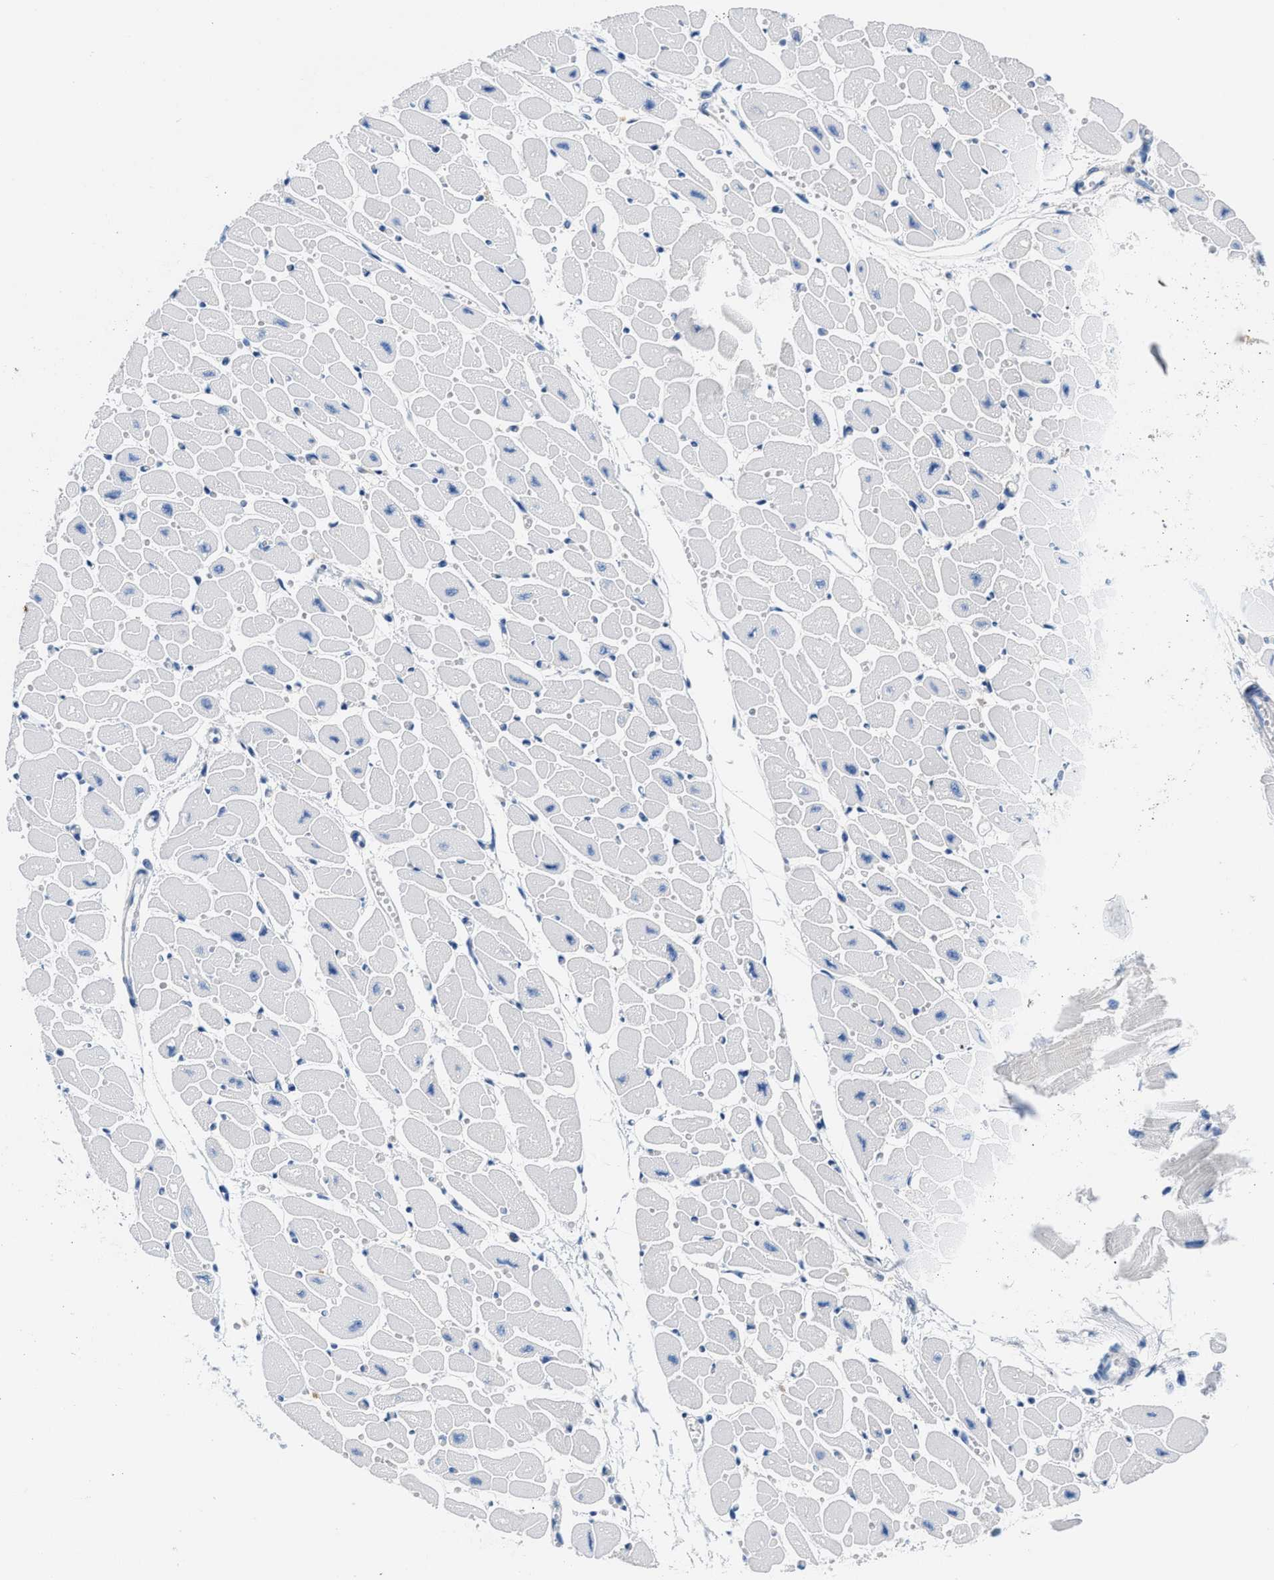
{"staining": {"intensity": "negative", "quantity": "none", "location": "none"}, "tissue": "heart muscle", "cell_type": "Cardiomyocytes", "image_type": "normal", "snomed": [{"axis": "morphology", "description": "Normal tissue, NOS"}, {"axis": "topography", "description": "Heart"}], "caption": "This is a image of immunohistochemistry (IHC) staining of unremarkable heart muscle, which shows no staining in cardiomyocytes. (Brightfield microscopy of DAB (3,3'-diaminobenzidine) immunohistochemistry (IHC) at high magnification).", "gene": "CBR1", "patient": {"sex": "female", "age": 54}}